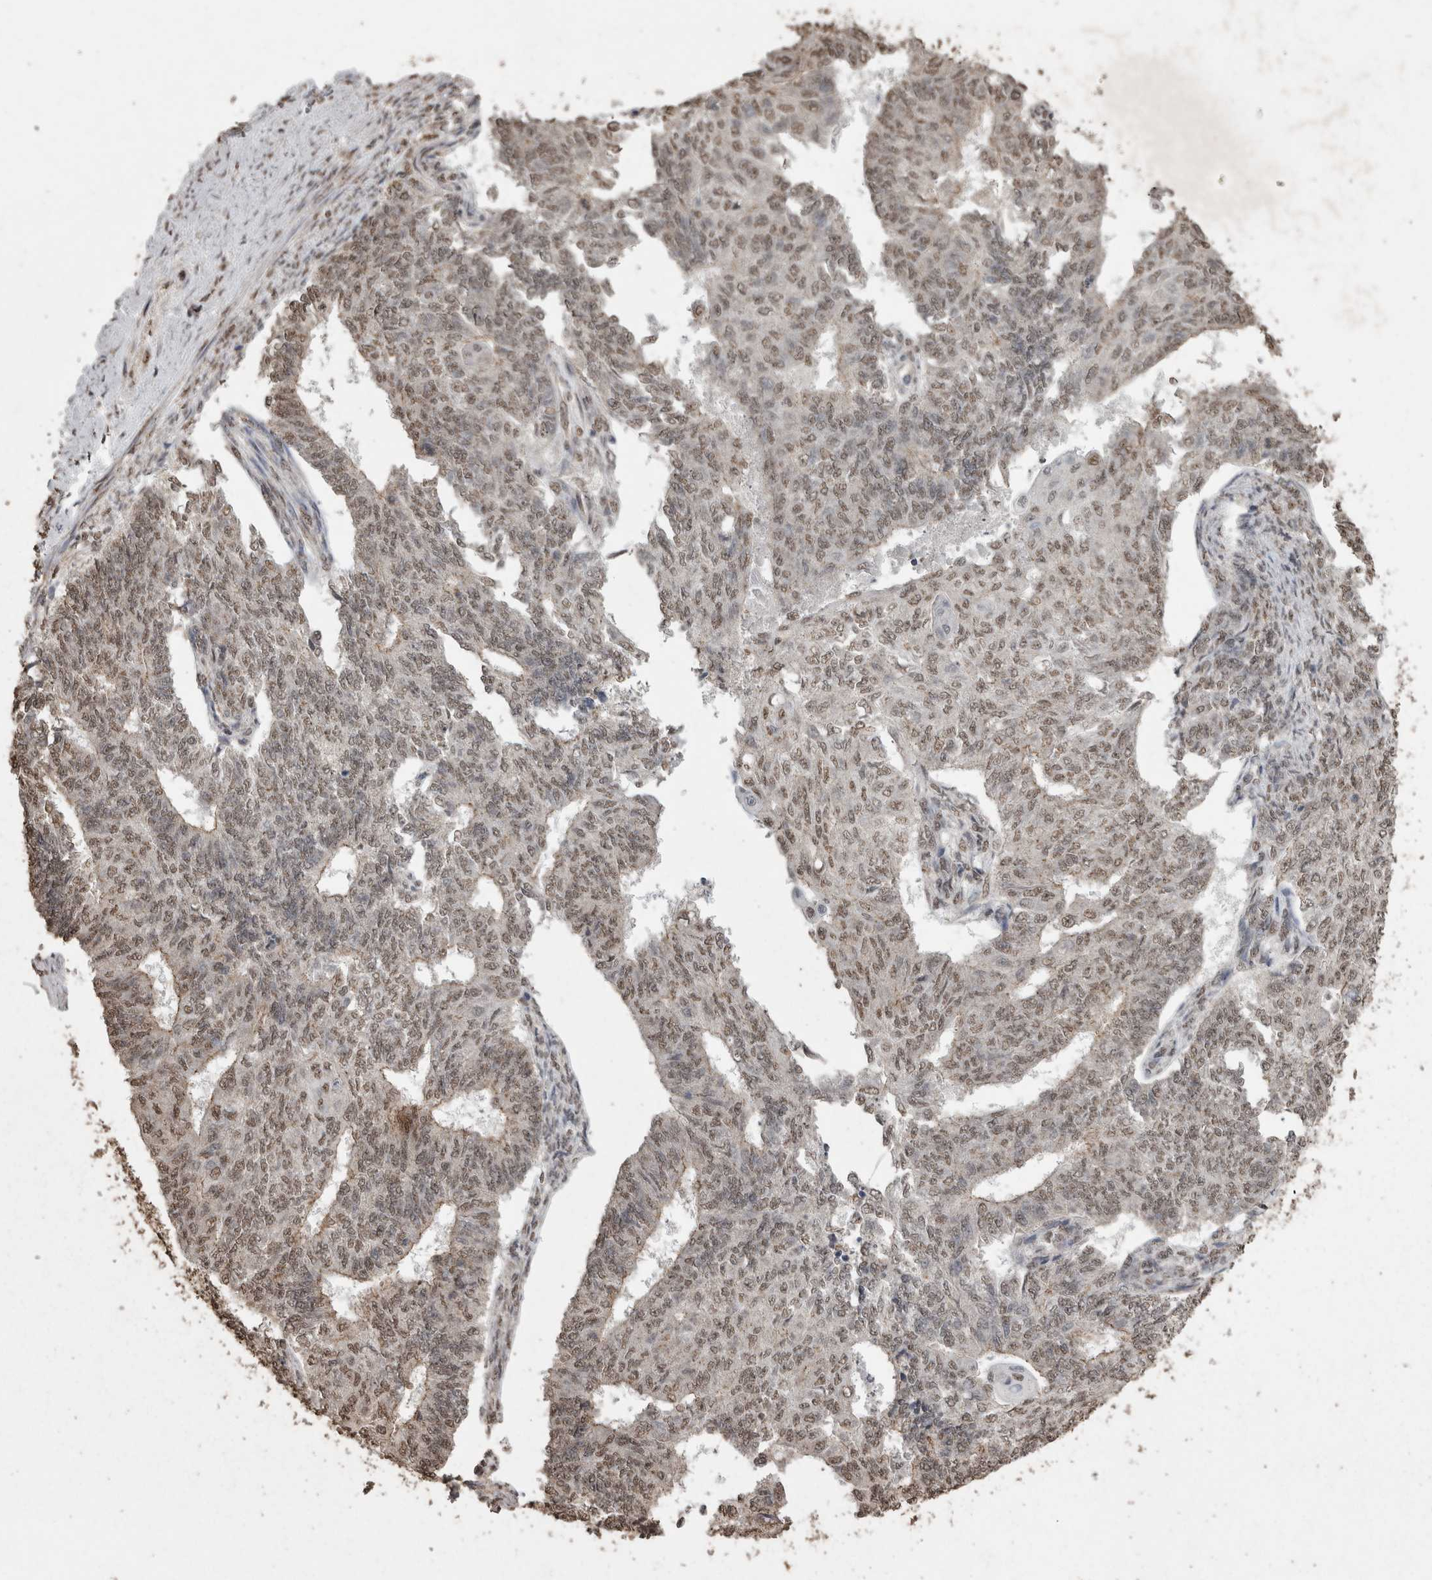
{"staining": {"intensity": "weak", "quantity": ">75%", "location": "nuclear"}, "tissue": "endometrial cancer", "cell_type": "Tumor cells", "image_type": "cancer", "snomed": [{"axis": "morphology", "description": "Adenocarcinoma, NOS"}, {"axis": "topography", "description": "Endometrium"}], "caption": "Human endometrial adenocarcinoma stained with a protein marker exhibits weak staining in tumor cells.", "gene": "SMAD7", "patient": {"sex": "female", "age": 32}}